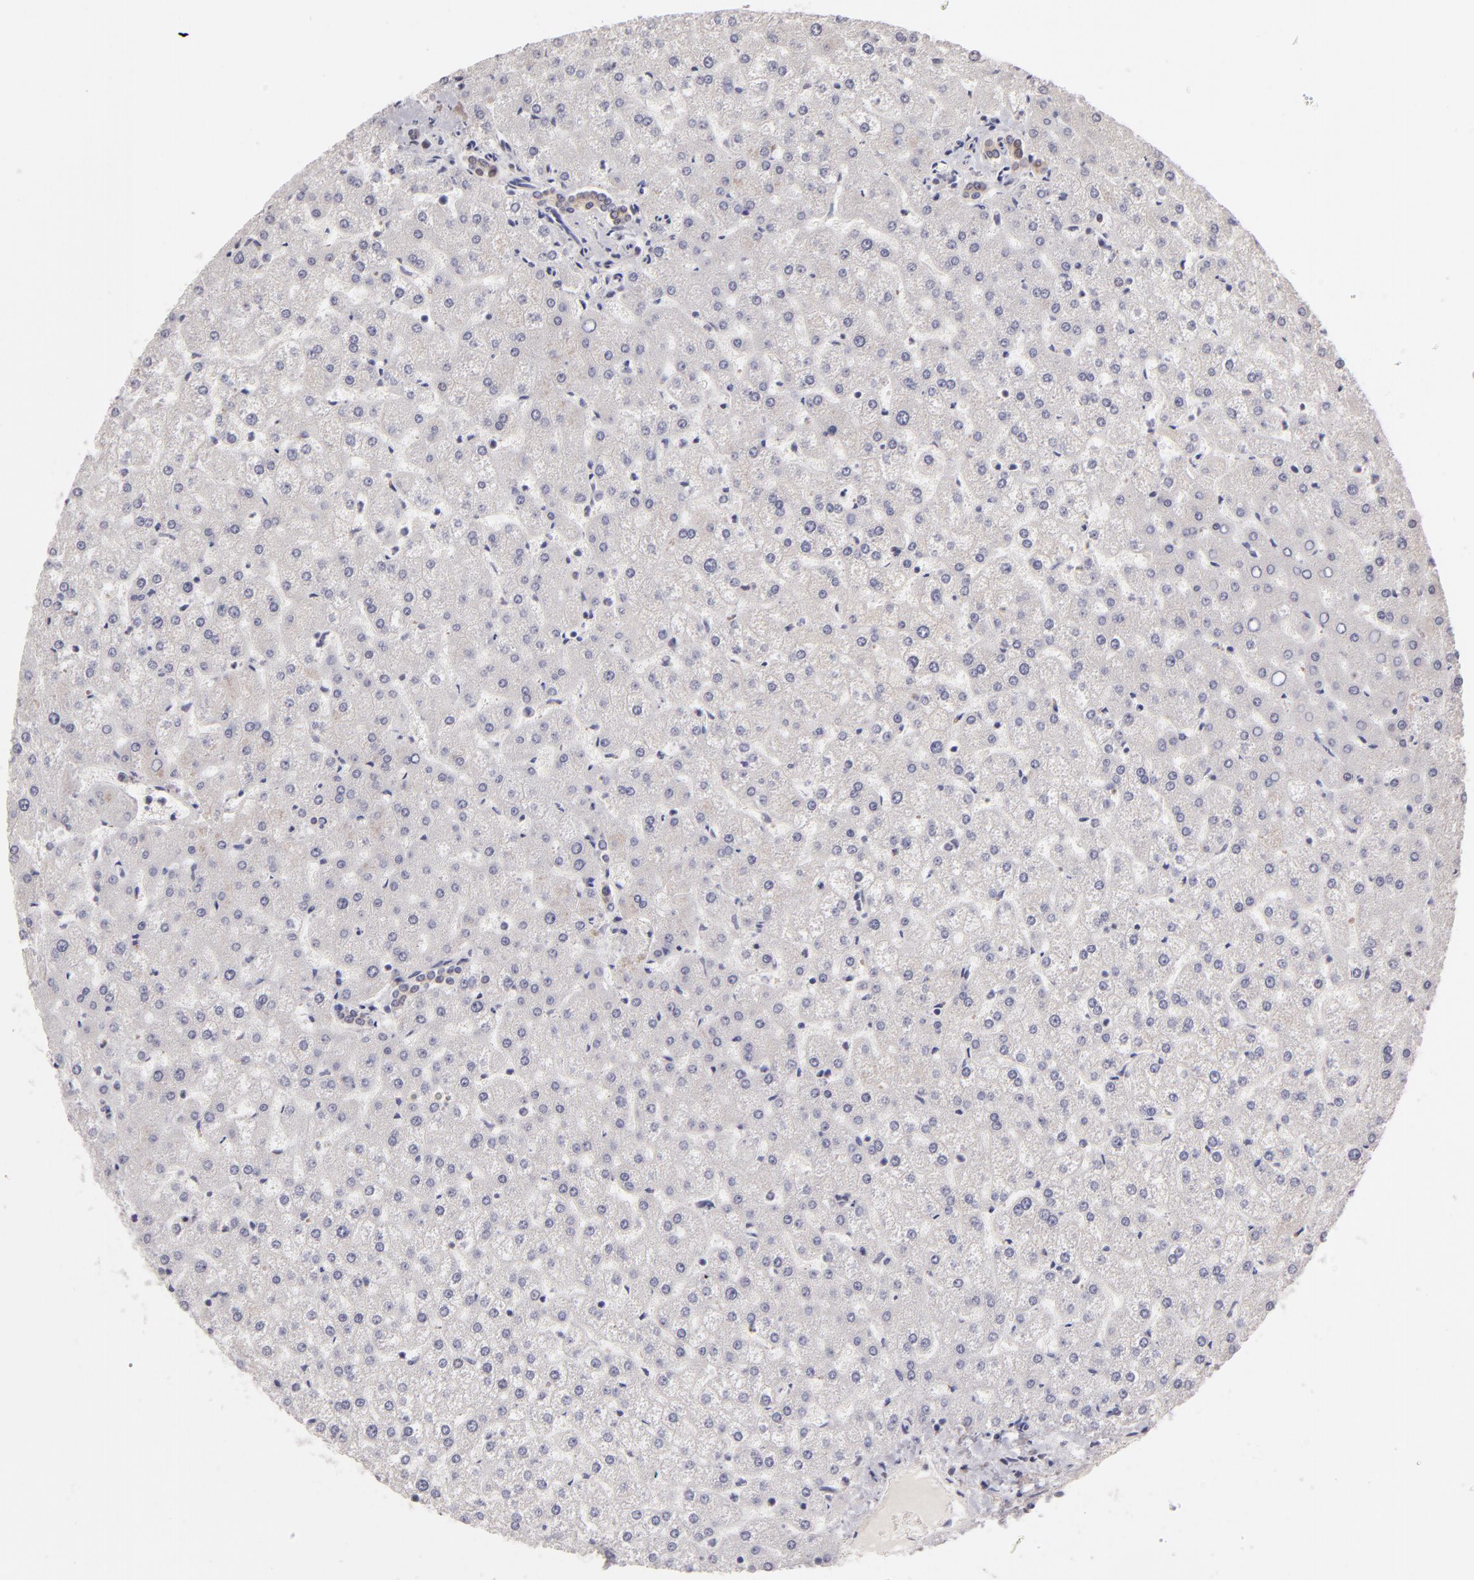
{"staining": {"intensity": "weak", "quantity": ">75%", "location": "cytoplasmic/membranous"}, "tissue": "liver", "cell_type": "Cholangiocytes", "image_type": "normal", "snomed": [{"axis": "morphology", "description": "Normal tissue, NOS"}, {"axis": "topography", "description": "Liver"}], "caption": "This is a micrograph of IHC staining of normal liver, which shows weak expression in the cytoplasmic/membranous of cholangiocytes.", "gene": "INTS6", "patient": {"sex": "female", "age": 32}}